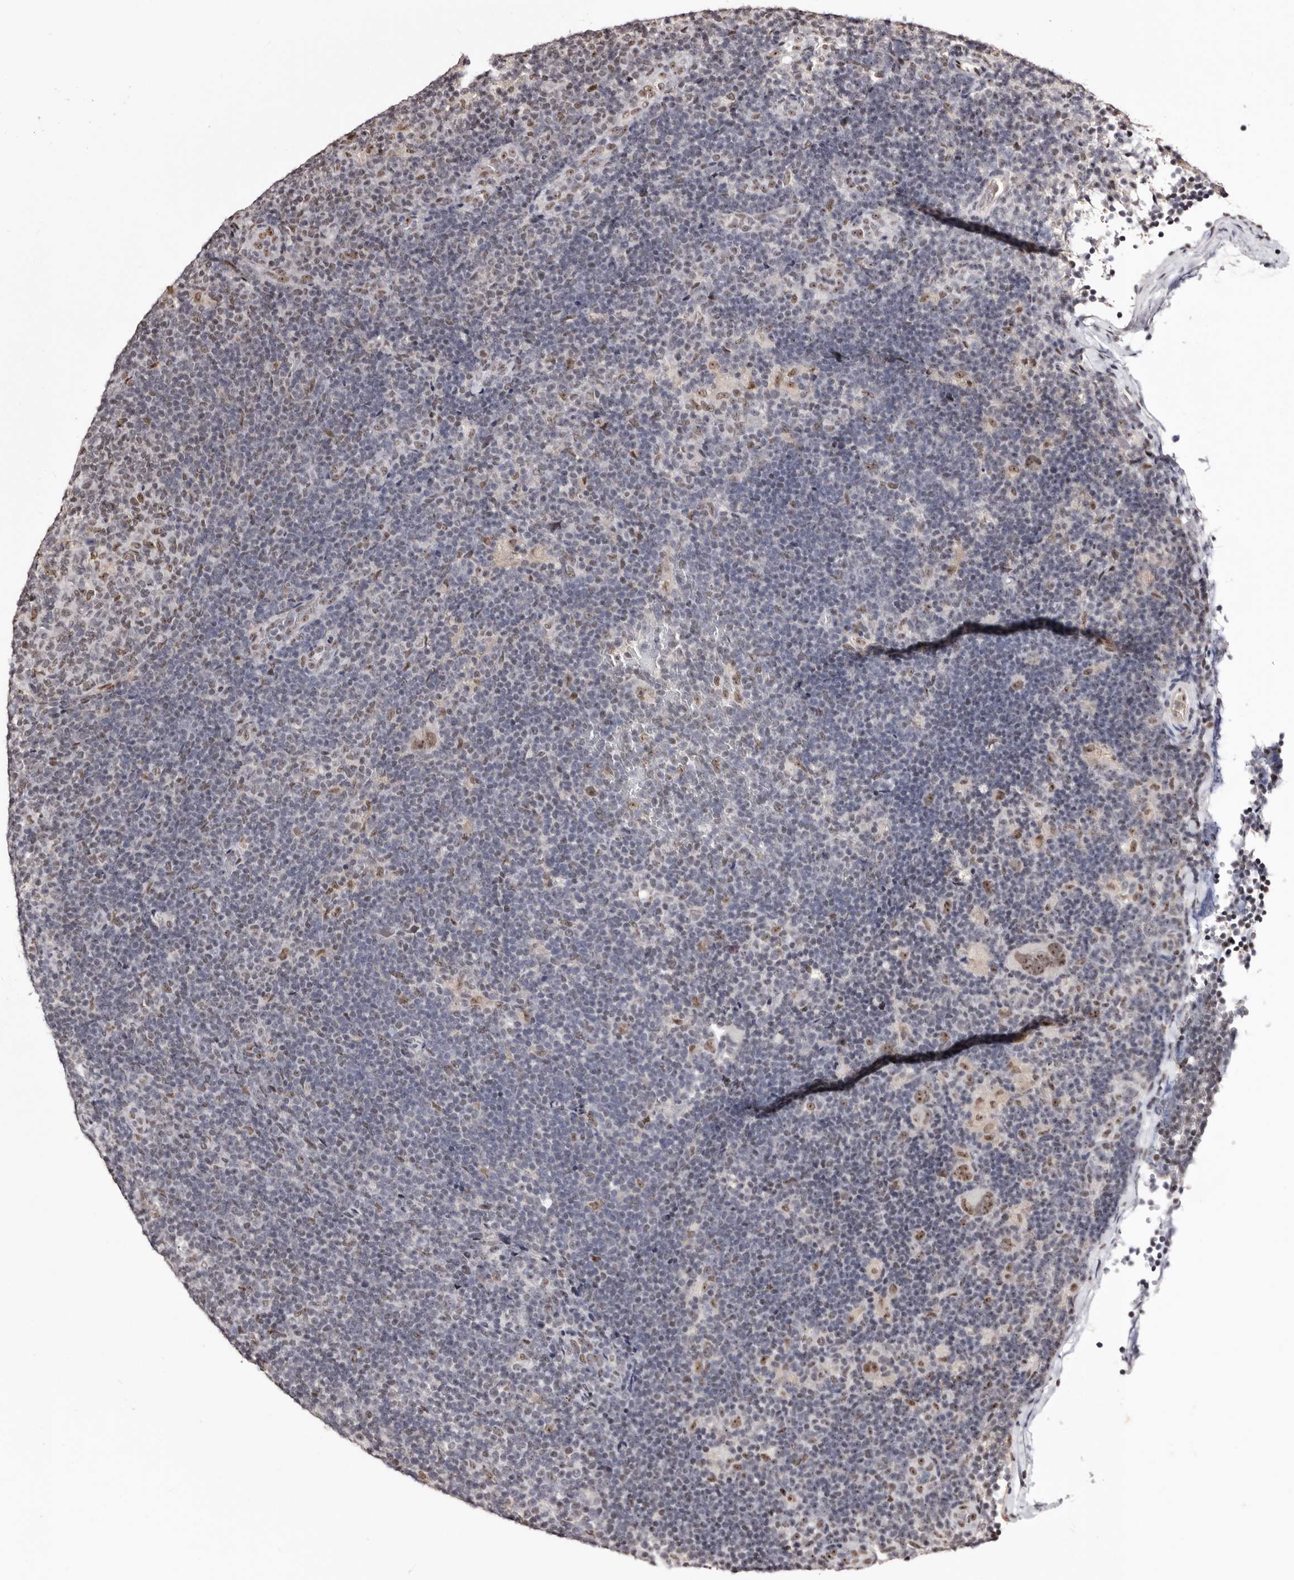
{"staining": {"intensity": "moderate", "quantity": ">75%", "location": "nuclear"}, "tissue": "lymphoma", "cell_type": "Tumor cells", "image_type": "cancer", "snomed": [{"axis": "morphology", "description": "Hodgkin's disease, NOS"}, {"axis": "topography", "description": "Lymph node"}], "caption": "A histopathology image of human lymphoma stained for a protein demonstrates moderate nuclear brown staining in tumor cells.", "gene": "ANAPC11", "patient": {"sex": "female", "age": 57}}